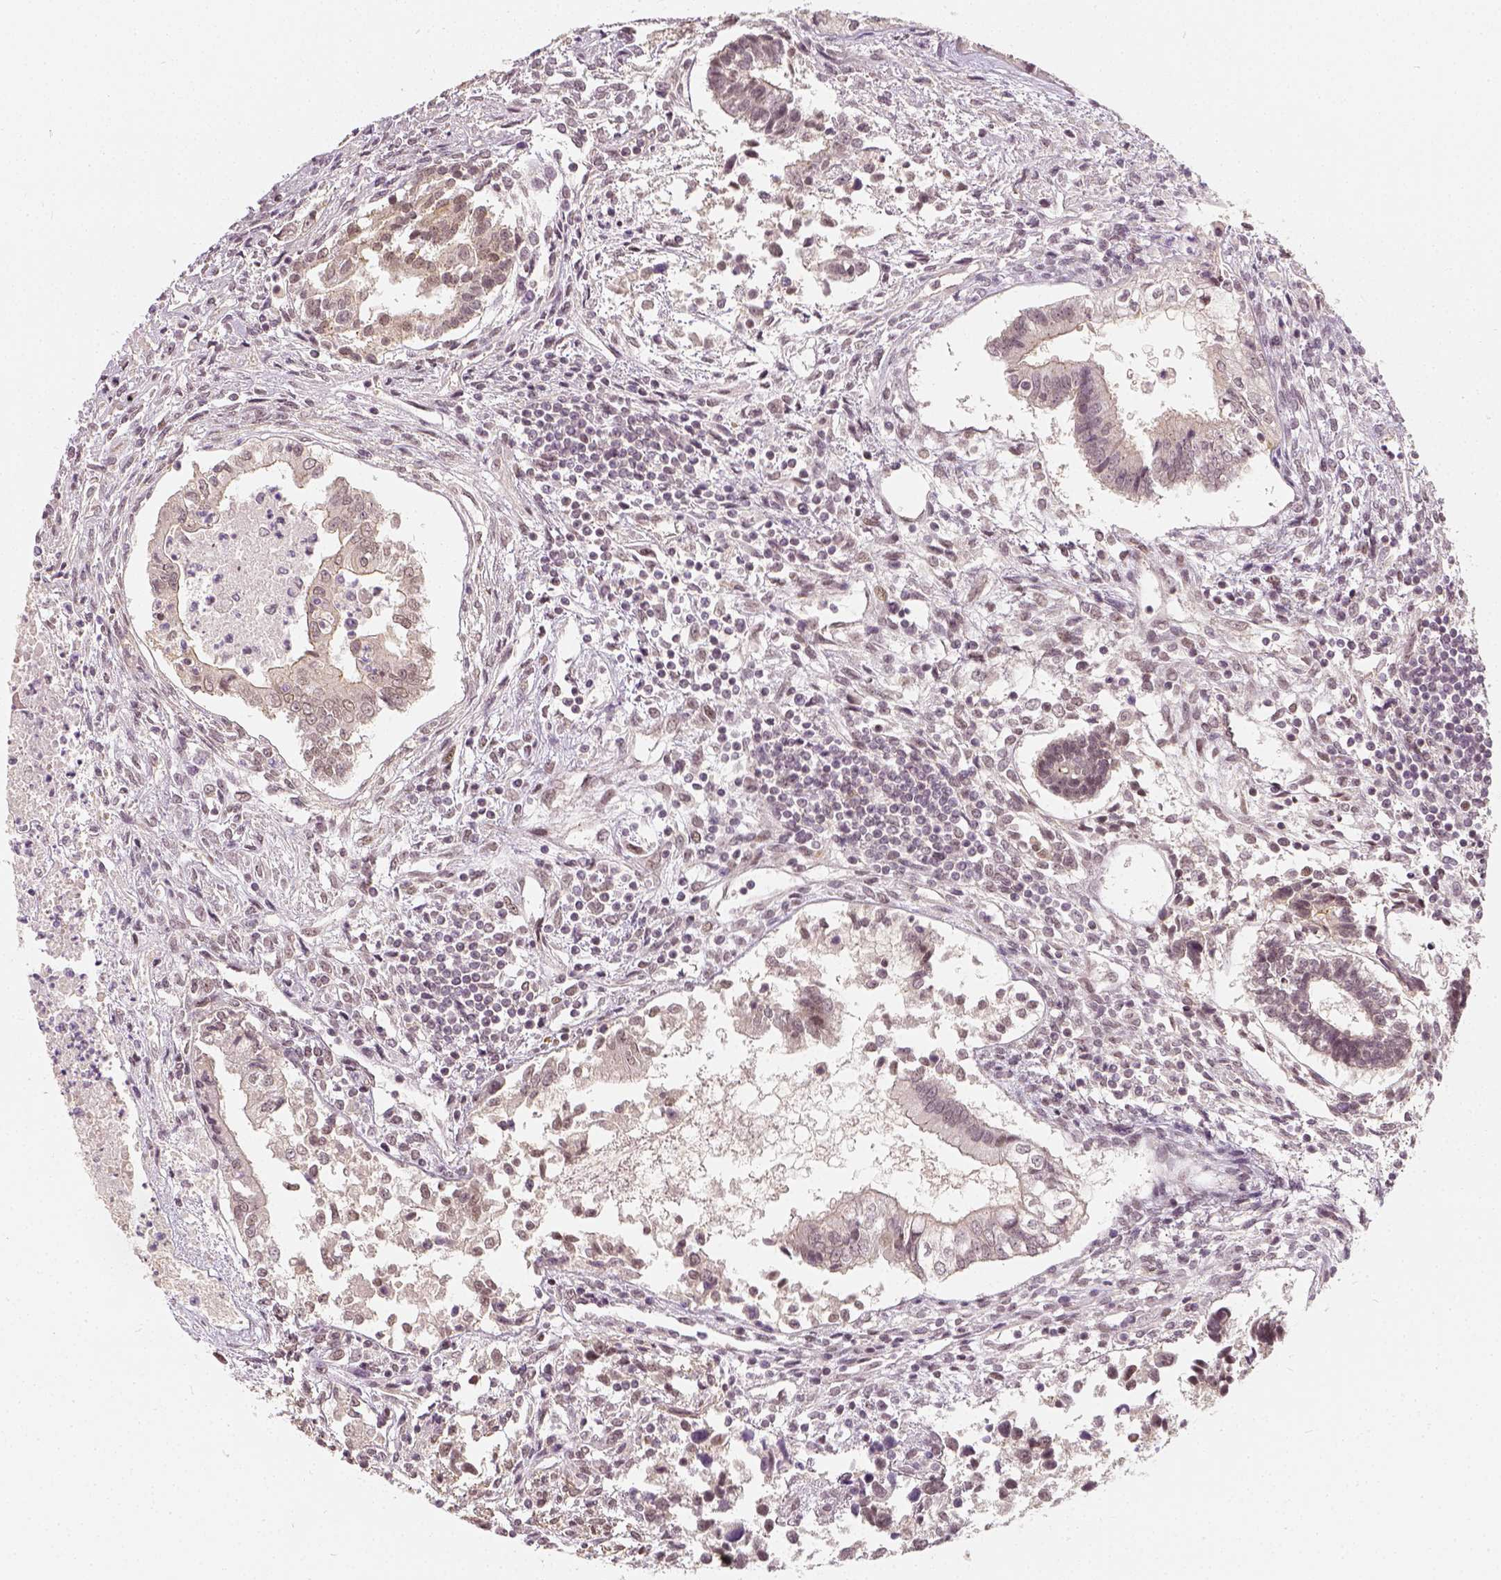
{"staining": {"intensity": "weak", "quantity": "<25%", "location": "nuclear"}, "tissue": "testis cancer", "cell_type": "Tumor cells", "image_type": "cancer", "snomed": [{"axis": "morphology", "description": "Carcinoma, Embryonal, NOS"}, {"axis": "topography", "description": "Testis"}], "caption": "Immunohistochemical staining of human testis cancer exhibits no significant positivity in tumor cells.", "gene": "ZMAT3", "patient": {"sex": "male", "age": 37}}